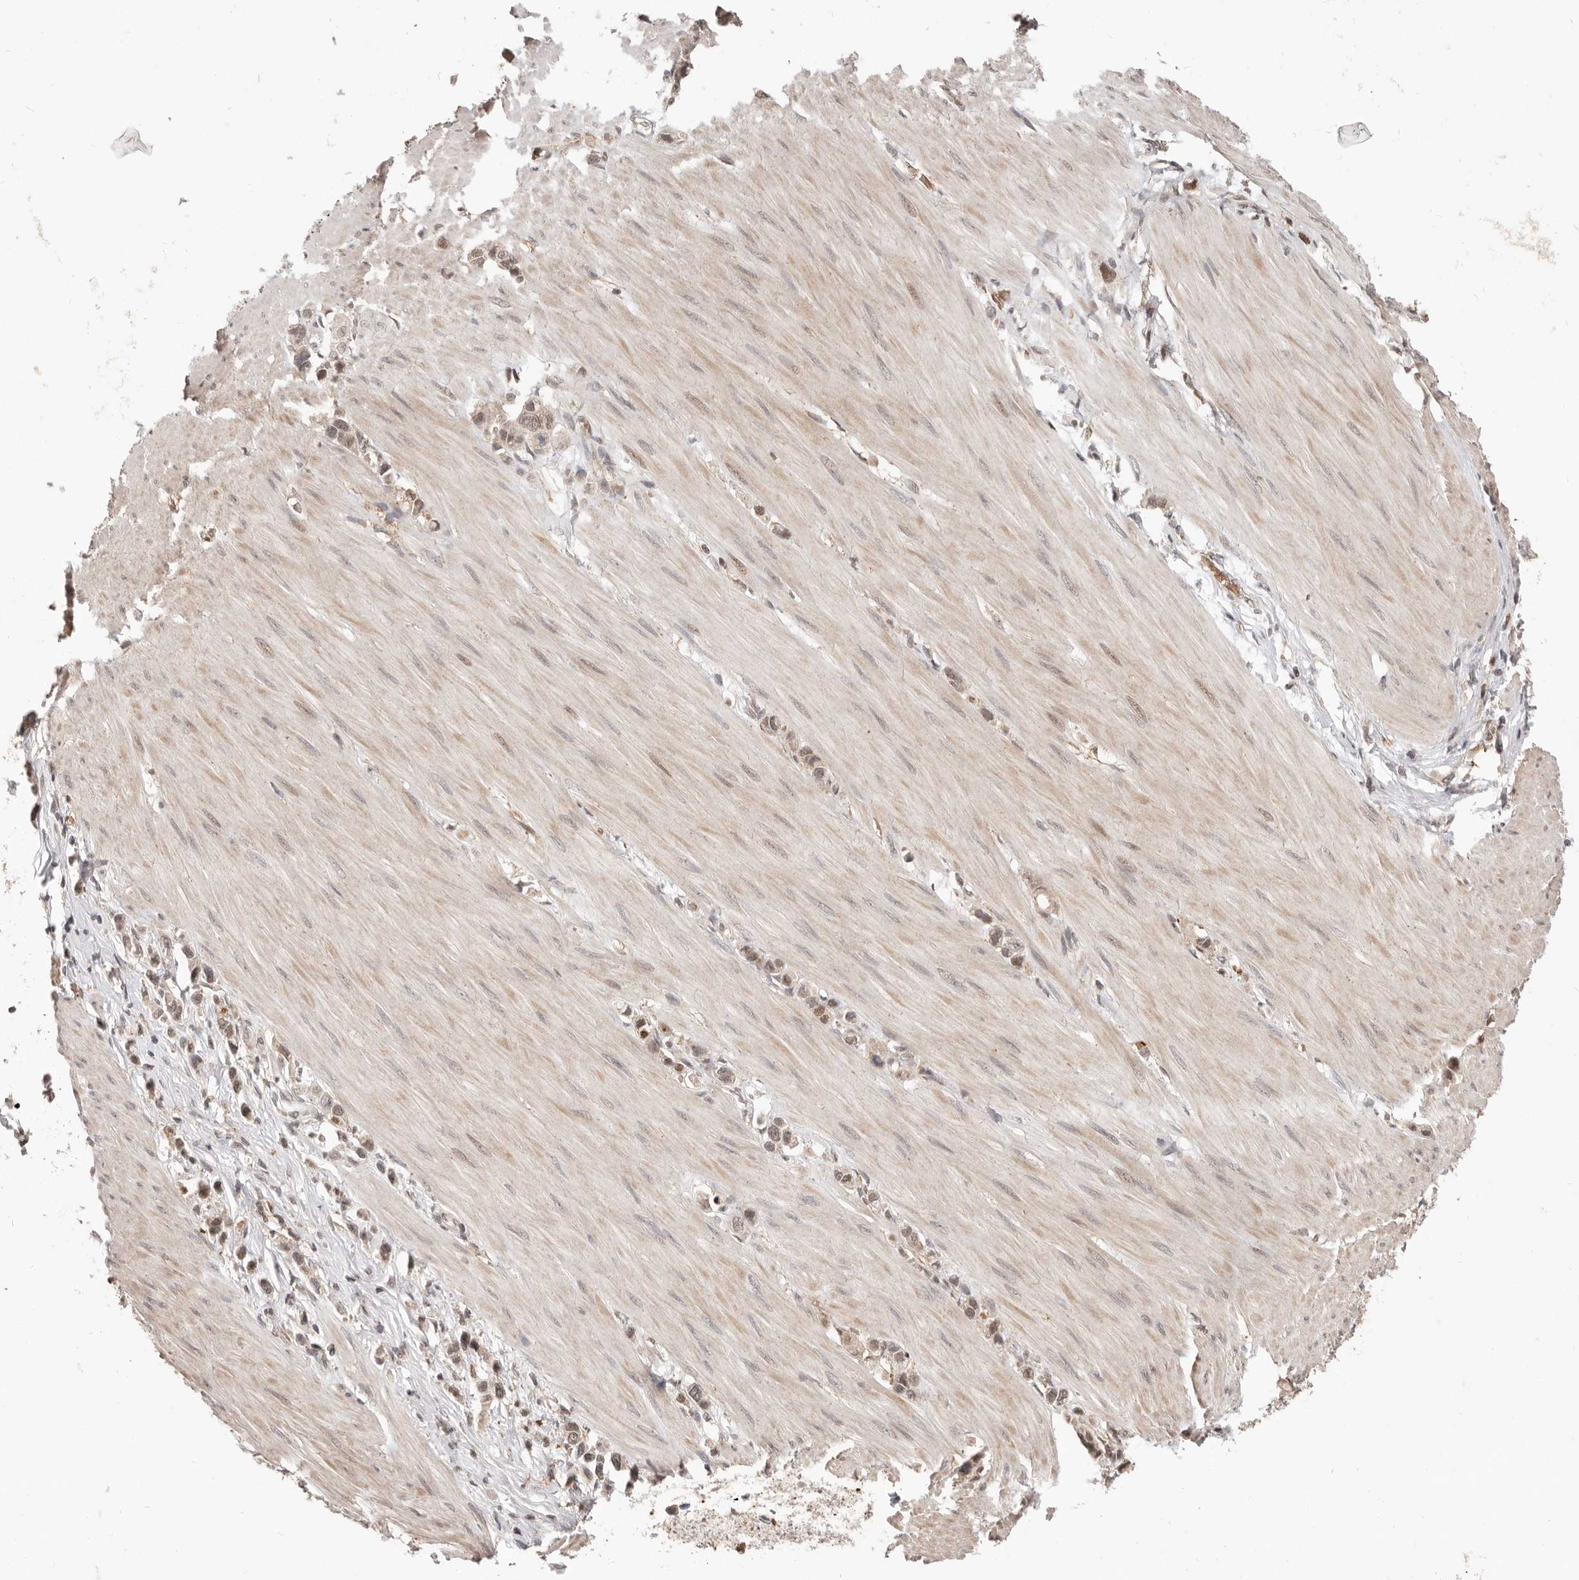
{"staining": {"intensity": "weak", "quantity": ">75%", "location": "nuclear"}, "tissue": "stomach cancer", "cell_type": "Tumor cells", "image_type": "cancer", "snomed": [{"axis": "morphology", "description": "Adenocarcinoma, NOS"}, {"axis": "topography", "description": "Stomach"}], "caption": "About >75% of tumor cells in stomach adenocarcinoma reveal weak nuclear protein expression as visualized by brown immunohistochemical staining.", "gene": "NCOA3", "patient": {"sex": "female", "age": 65}}